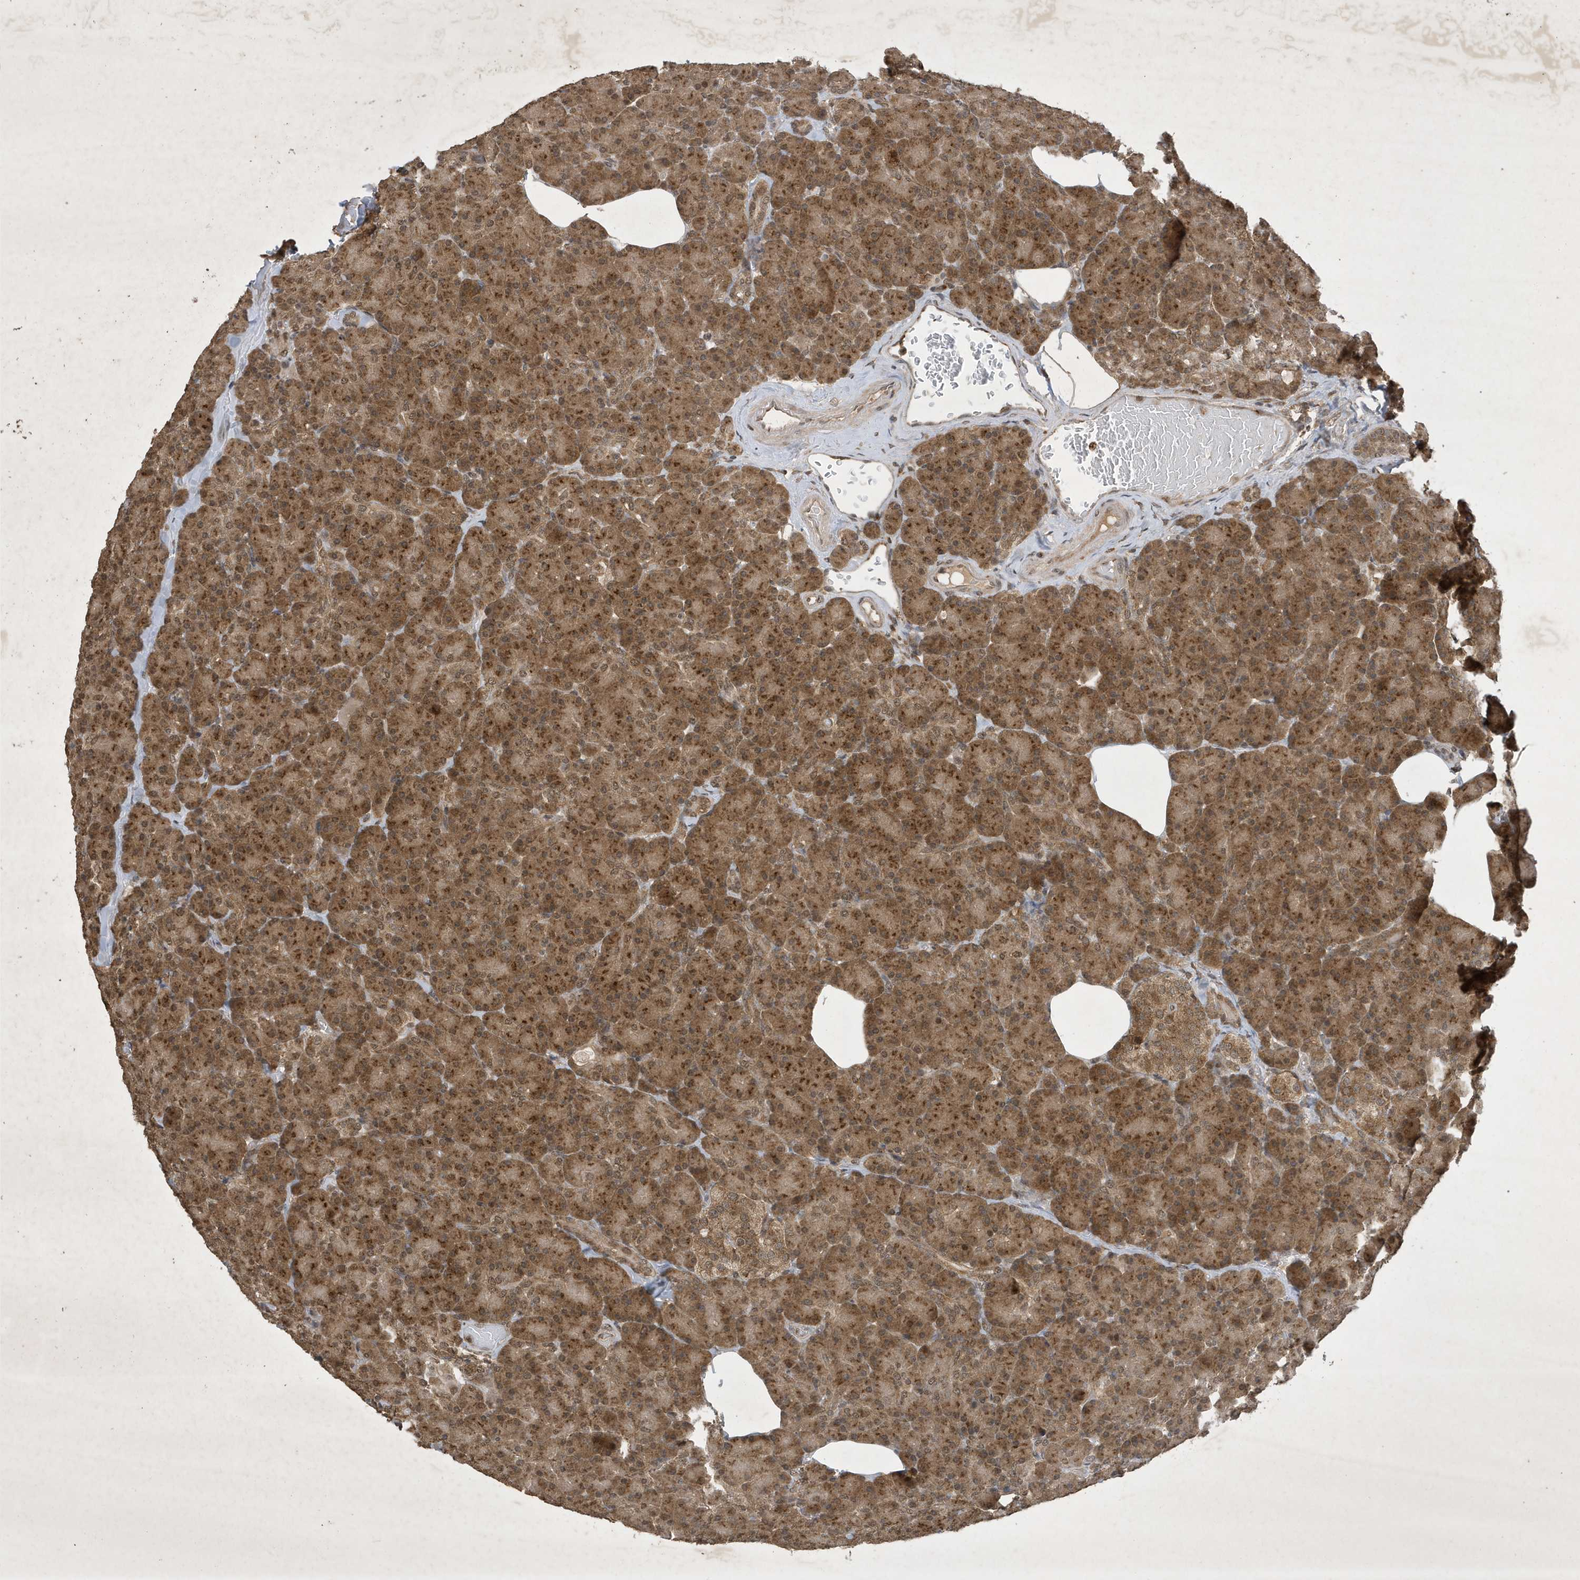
{"staining": {"intensity": "strong", "quantity": ">75%", "location": "cytoplasmic/membranous,nuclear"}, "tissue": "pancreas", "cell_type": "Exocrine glandular cells", "image_type": "normal", "snomed": [{"axis": "morphology", "description": "Normal tissue, NOS"}, {"axis": "topography", "description": "Pancreas"}], "caption": "This image exhibits benign pancreas stained with immunohistochemistry to label a protein in brown. The cytoplasmic/membranous,nuclear of exocrine glandular cells show strong positivity for the protein. Nuclei are counter-stained blue.", "gene": "STX10", "patient": {"sex": "female", "age": 43}}